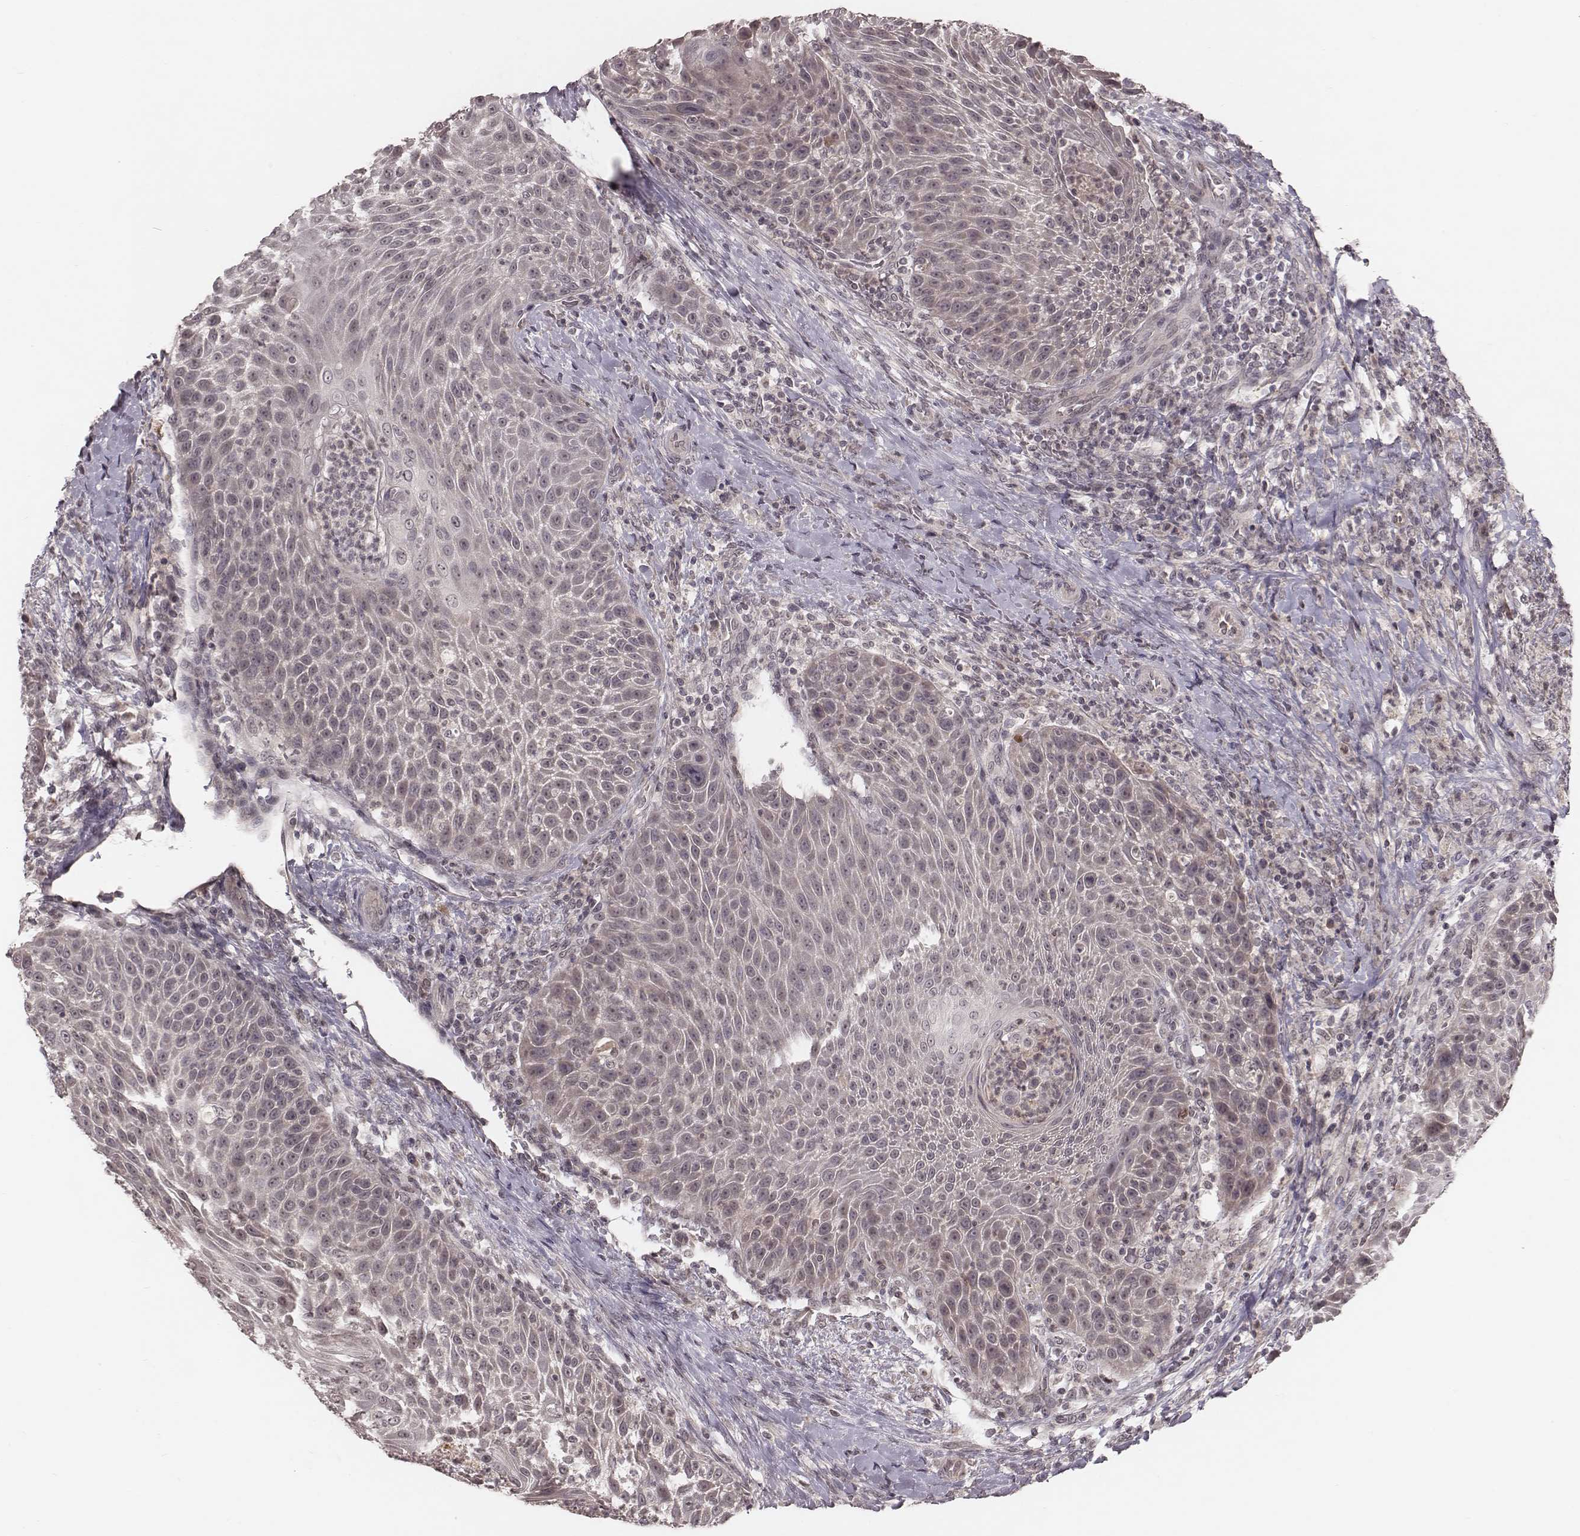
{"staining": {"intensity": "negative", "quantity": "none", "location": "none"}, "tissue": "head and neck cancer", "cell_type": "Tumor cells", "image_type": "cancer", "snomed": [{"axis": "morphology", "description": "Squamous cell carcinoma, NOS"}, {"axis": "topography", "description": "Head-Neck"}], "caption": "An immunohistochemistry (IHC) image of squamous cell carcinoma (head and neck) is shown. There is no staining in tumor cells of squamous cell carcinoma (head and neck).", "gene": "IL5", "patient": {"sex": "male", "age": 69}}